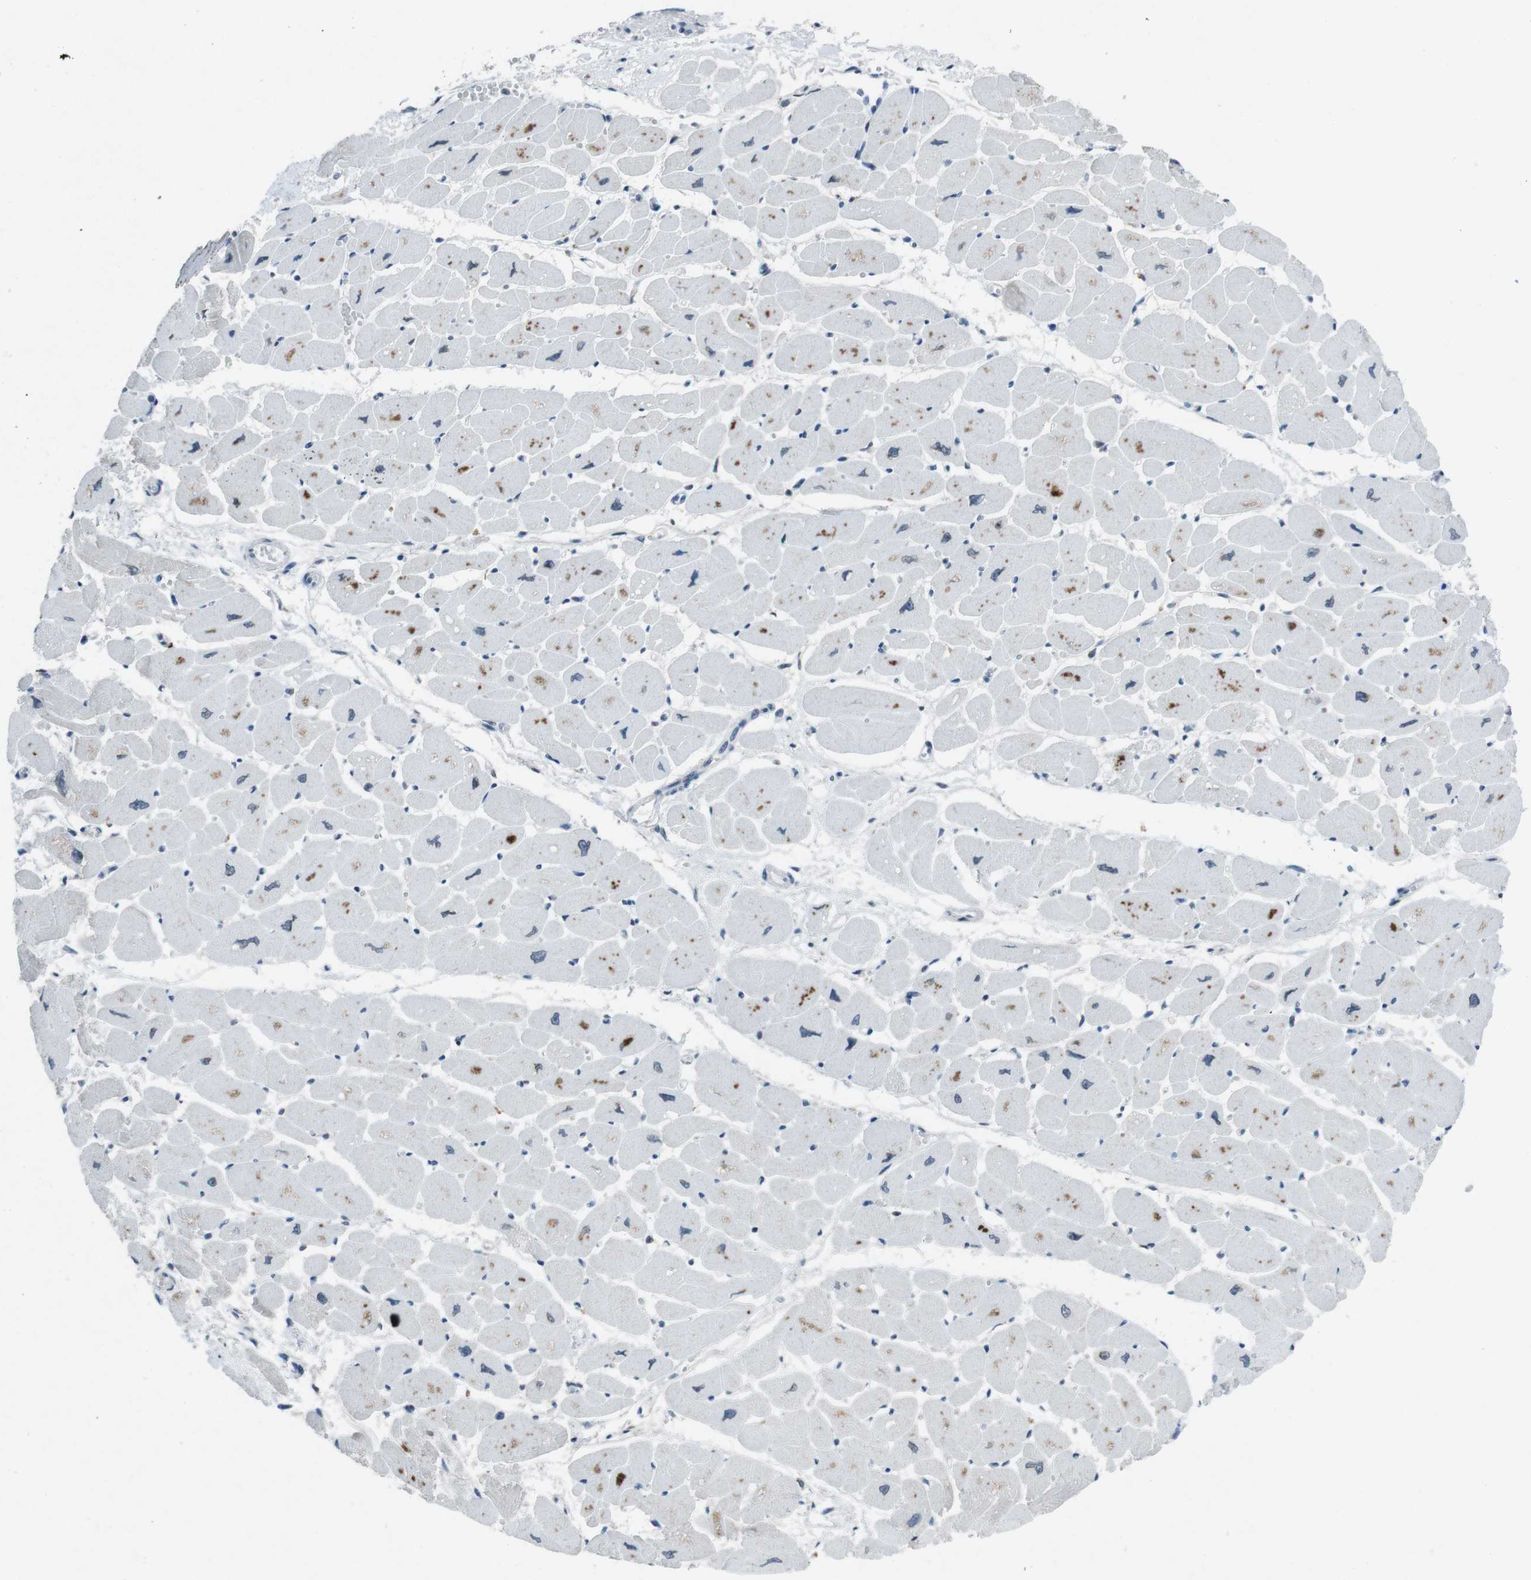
{"staining": {"intensity": "strong", "quantity": "25%-75%", "location": "nuclear"}, "tissue": "heart muscle", "cell_type": "Cardiomyocytes", "image_type": "normal", "snomed": [{"axis": "morphology", "description": "Normal tissue, NOS"}, {"axis": "topography", "description": "Heart"}], "caption": "Immunohistochemical staining of unremarkable human heart muscle displays high levels of strong nuclear staining in about 25%-75% of cardiomyocytes. (DAB (3,3'-diaminobenzidine) IHC, brown staining for protein, blue staining for nuclei).", "gene": "MAD1L1", "patient": {"sex": "female", "age": 54}}